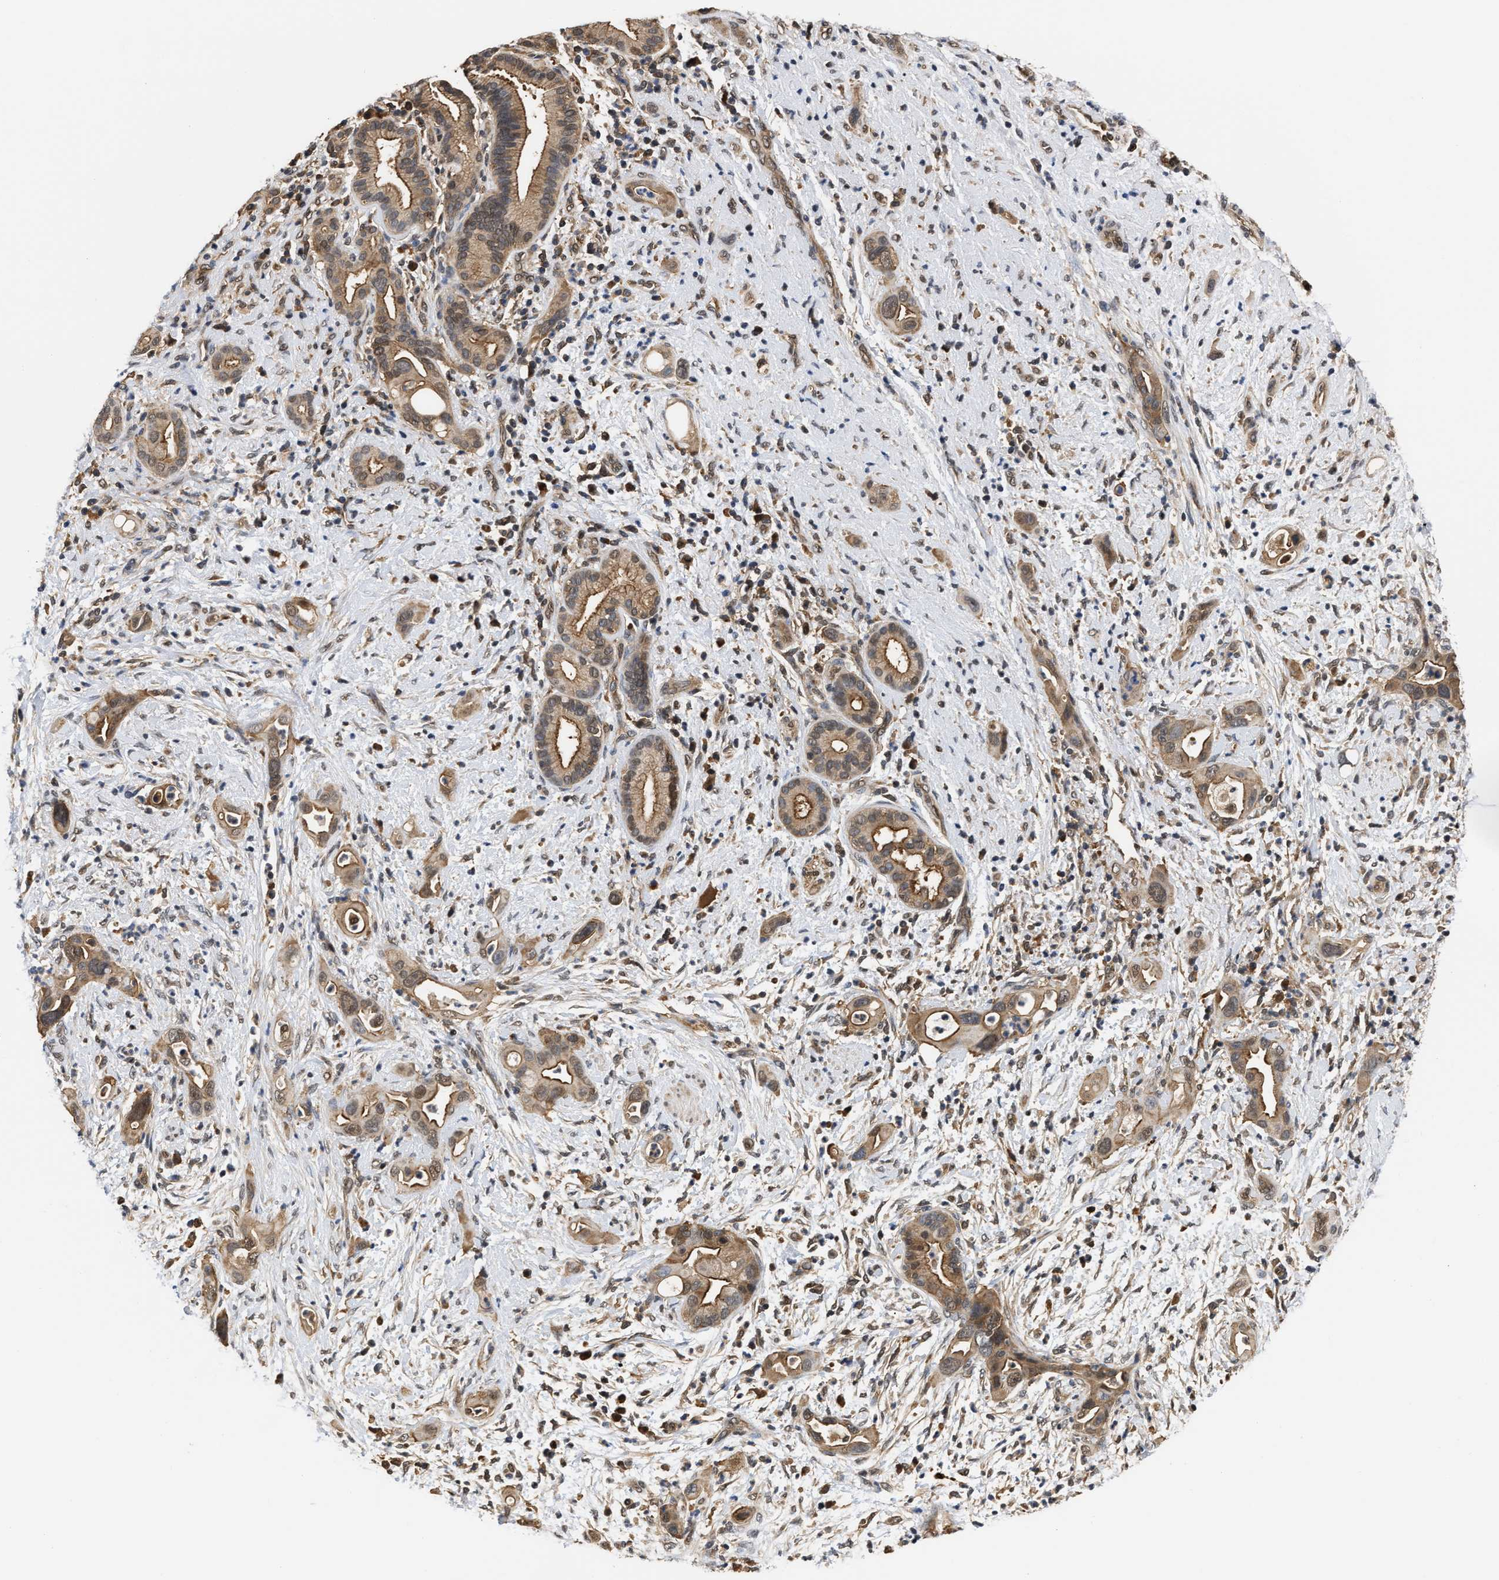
{"staining": {"intensity": "moderate", "quantity": ">75%", "location": "cytoplasmic/membranous"}, "tissue": "pancreatic cancer", "cell_type": "Tumor cells", "image_type": "cancer", "snomed": [{"axis": "morphology", "description": "Adenocarcinoma, NOS"}, {"axis": "topography", "description": "Pancreas"}], "caption": "Moderate cytoplasmic/membranous expression for a protein is present in about >75% of tumor cells of pancreatic cancer (adenocarcinoma) using IHC.", "gene": "SCAI", "patient": {"sex": "male", "age": 59}}